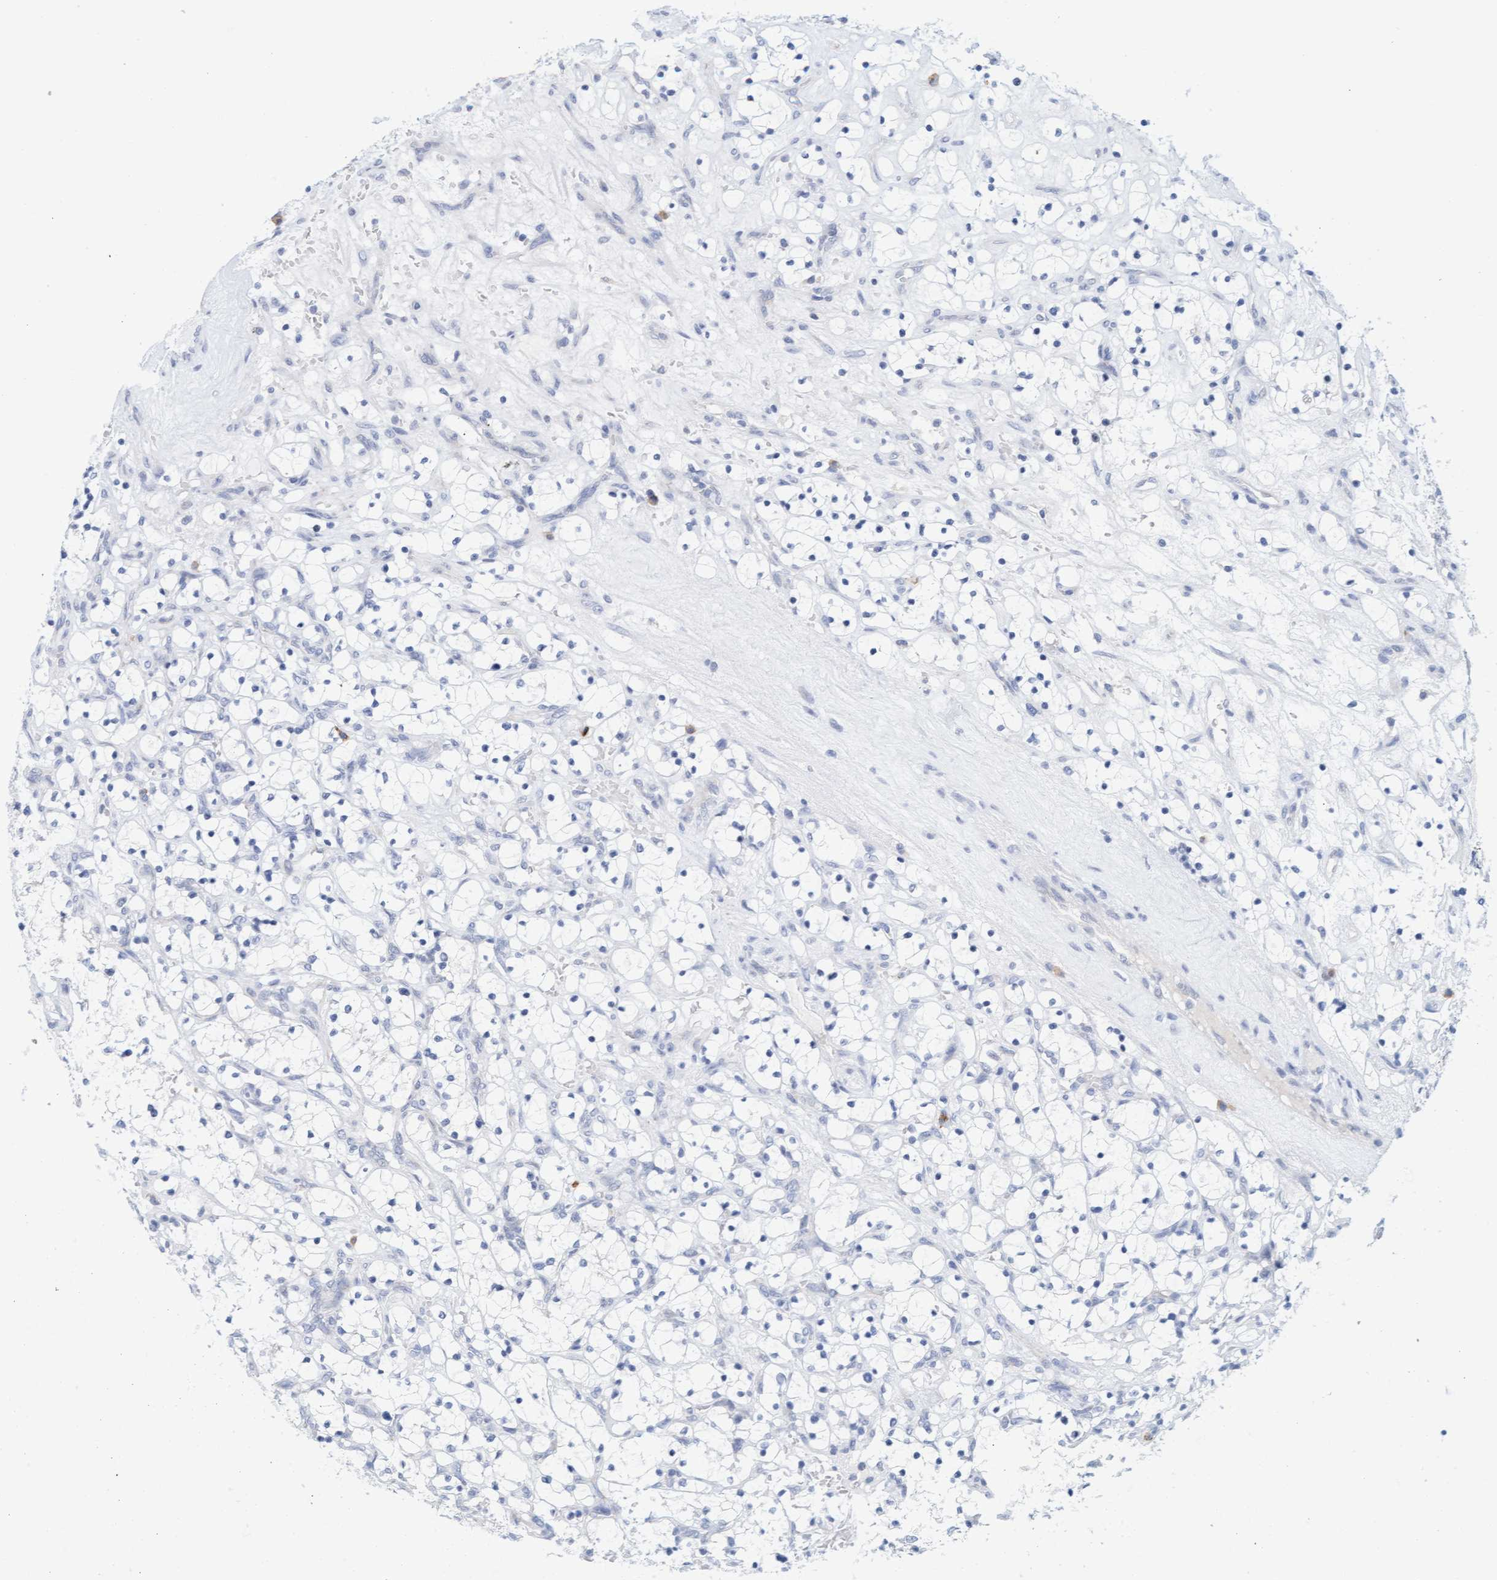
{"staining": {"intensity": "negative", "quantity": "none", "location": "none"}, "tissue": "renal cancer", "cell_type": "Tumor cells", "image_type": "cancer", "snomed": [{"axis": "morphology", "description": "Adenocarcinoma, NOS"}, {"axis": "topography", "description": "Kidney"}], "caption": "Human renal cancer (adenocarcinoma) stained for a protein using immunohistochemistry exhibits no positivity in tumor cells.", "gene": "CPA3", "patient": {"sex": "female", "age": 69}}